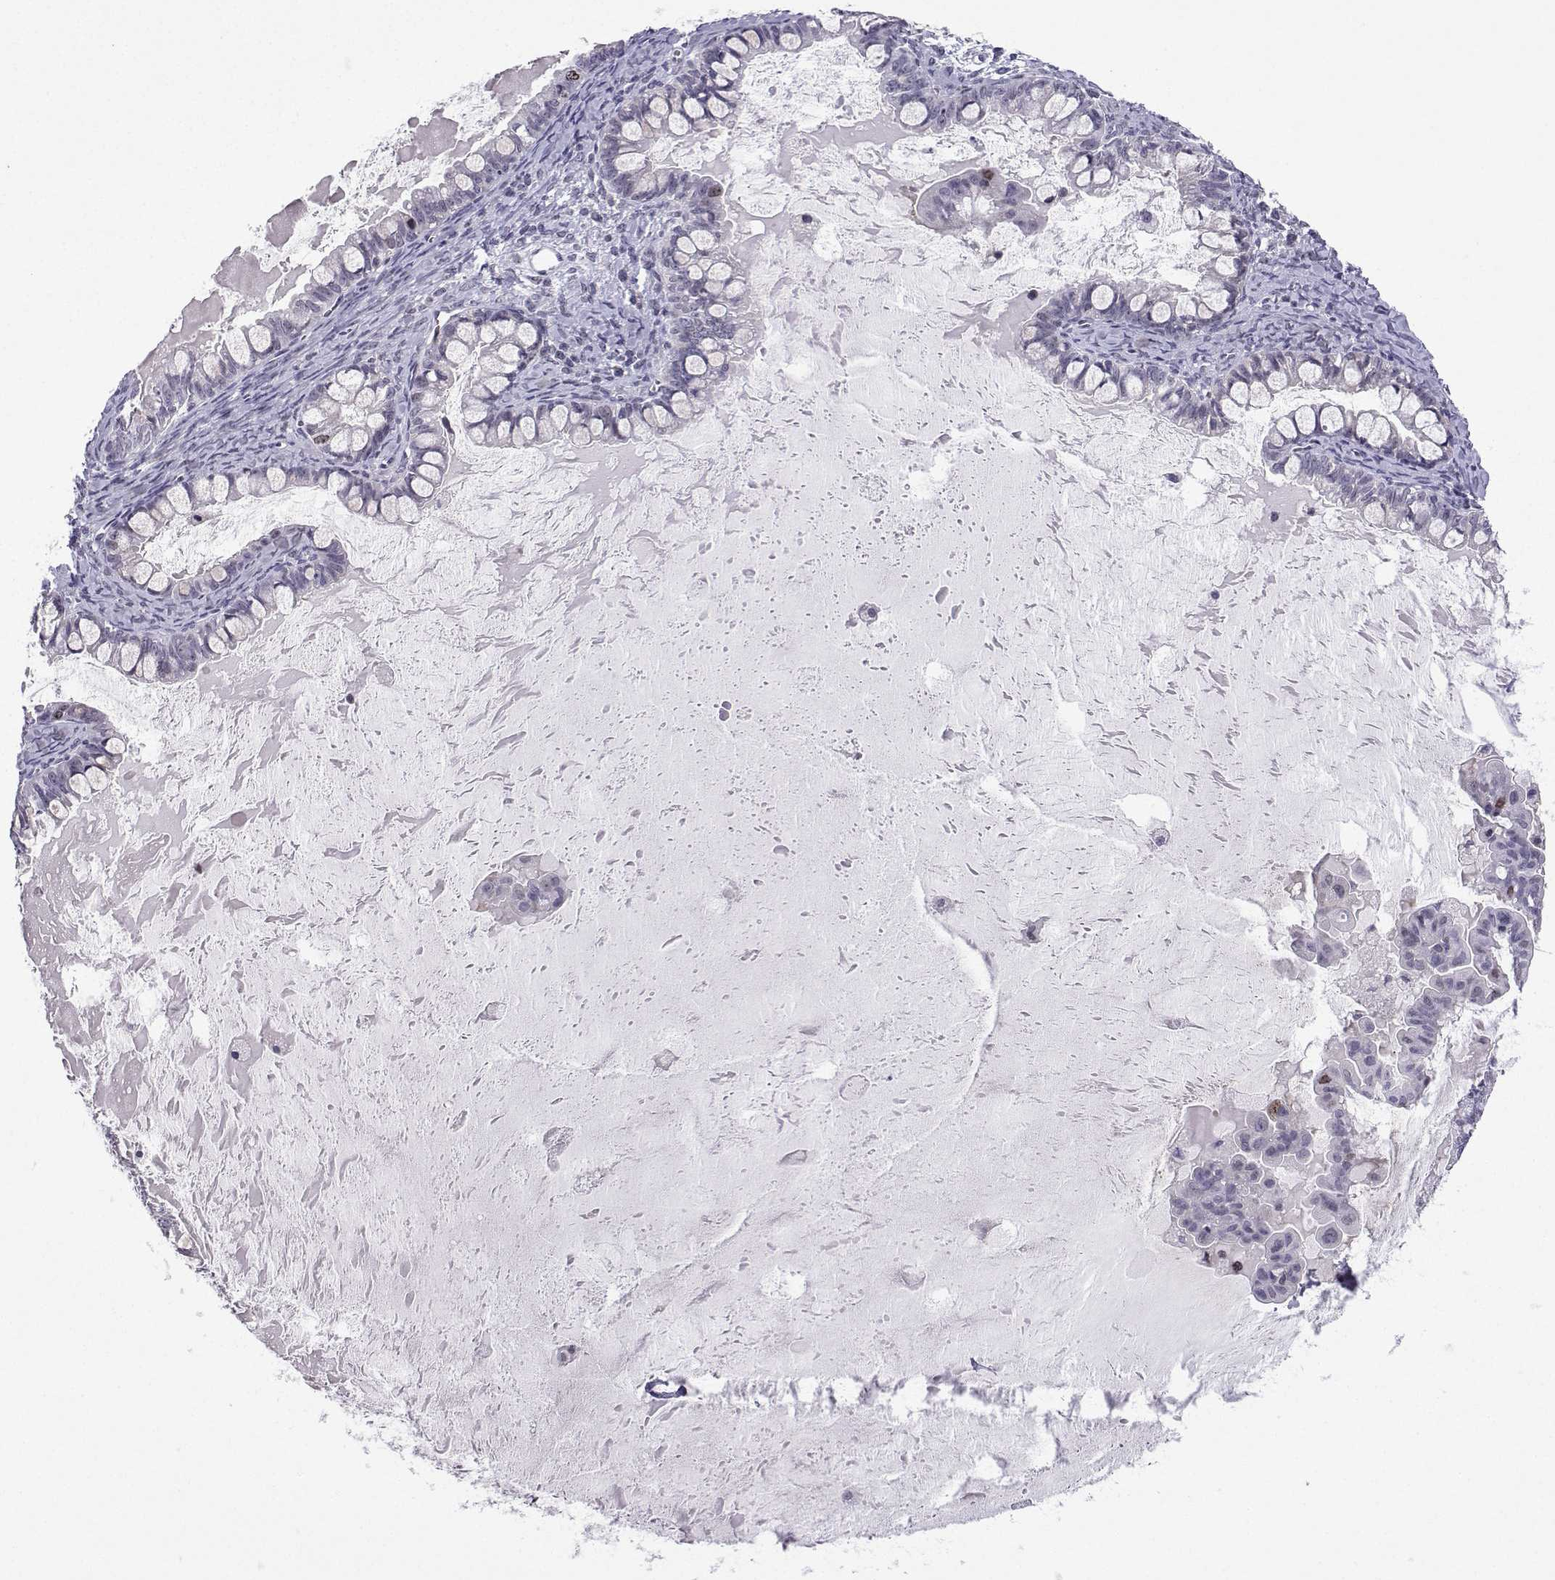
{"staining": {"intensity": "negative", "quantity": "none", "location": "none"}, "tissue": "ovarian cancer", "cell_type": "Tumor cells", "image_type": "cancer", "snomed": [{"axis": "morphology", "description": "Cystadenocarcinoma, mucinous, NOS"}, {"axis": "topography", "description": "Ovary"}], "caption": "This is an immunohistochemistry (IHC) micrograph of ovarian cancer. There is no staining in tumor cells.", "gene": "INCENP", "patient": {"sex": "female", "age": 63}}